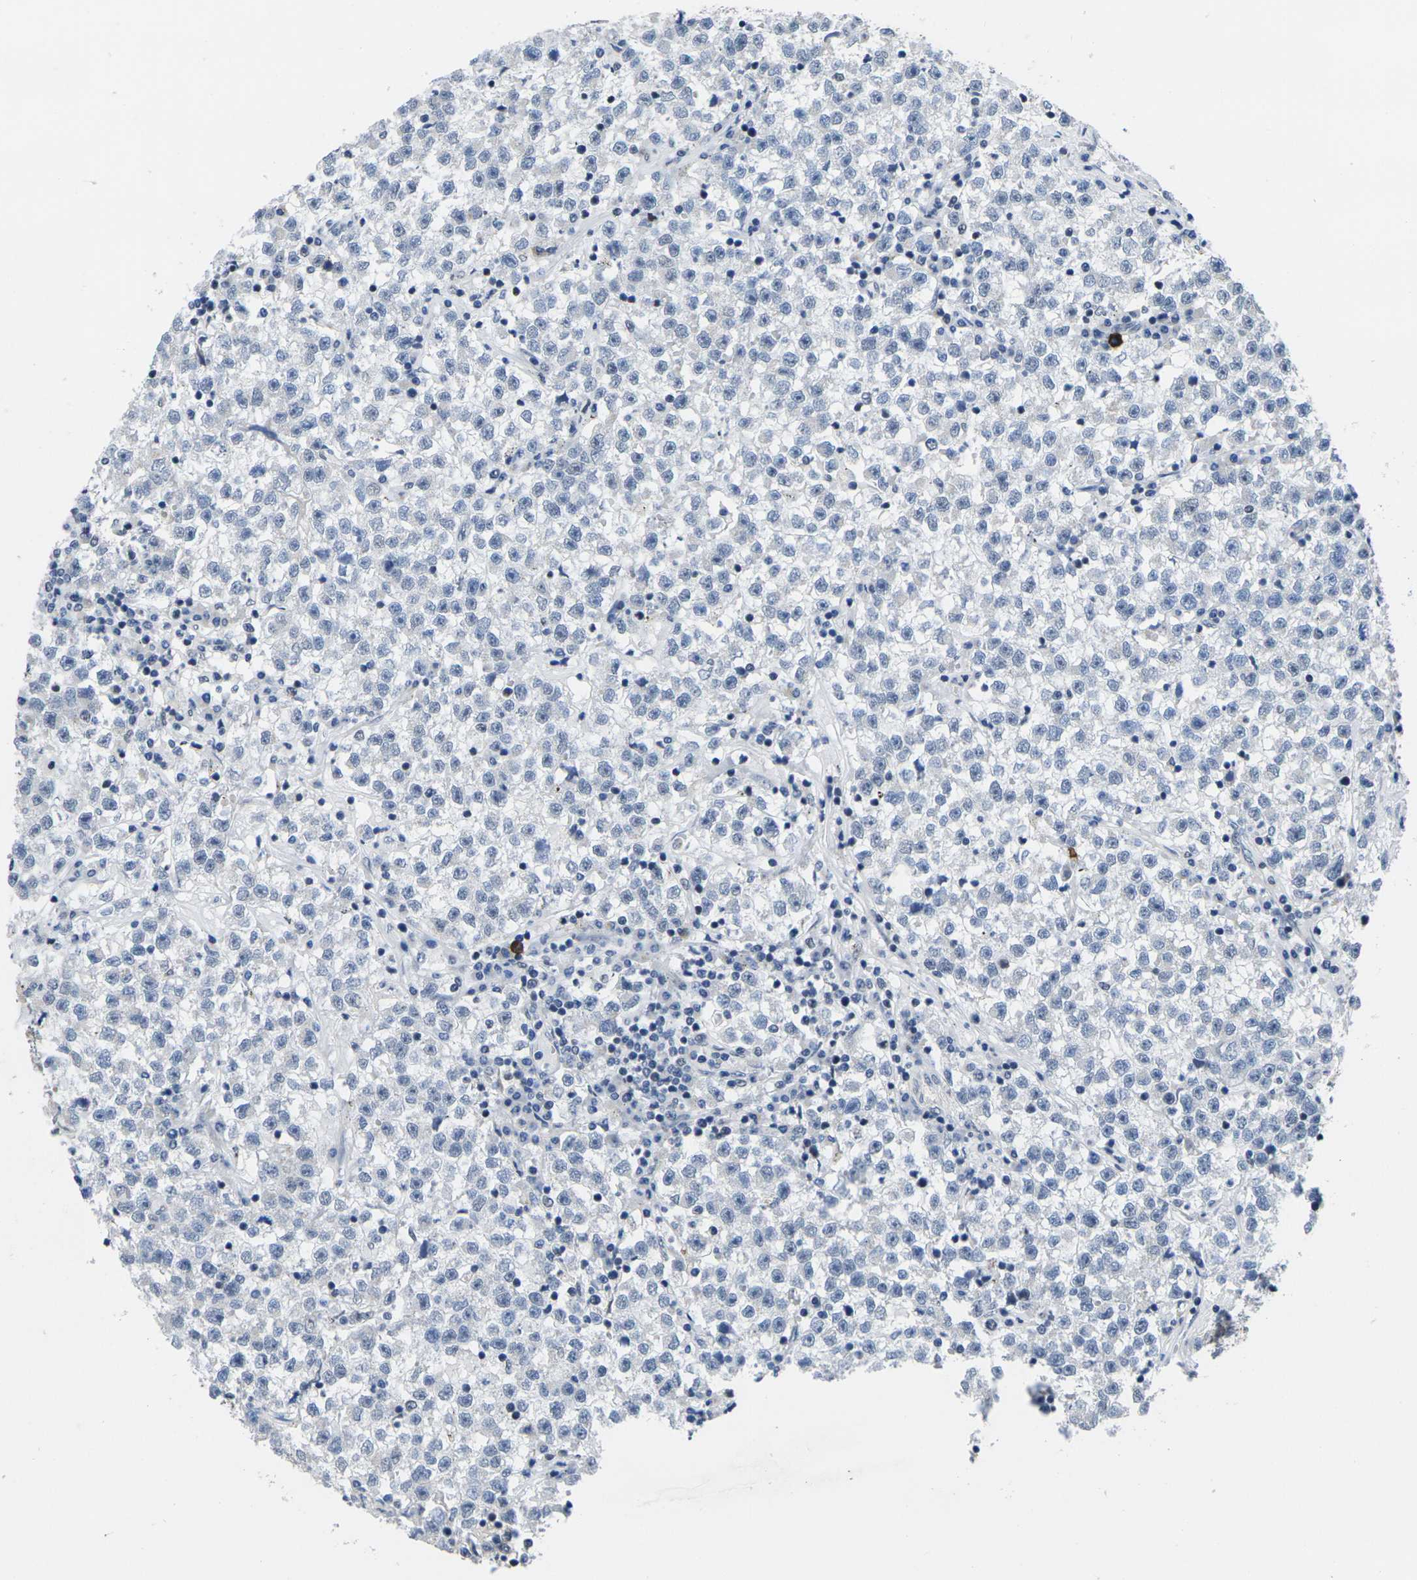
{"staining": {"intensity": "negative", "quantity": "none", "location": "none"}, "tissue": "testis cancer", "cell_type": "Tumor cells", "image_type": "cancer", "snomed": [{"axis": "morphology", "description": "Seminoma, NOS"}, {"axis": "topography", "description": "Testis"}], "caption": "A photomicrograph of testis cancer (seminoma) stained for a protein shows no brown staining in tumor cells. Nuclei are stained in blue.", "gene": "RBM7", "patient": {"sex": "male", "age": 22}}